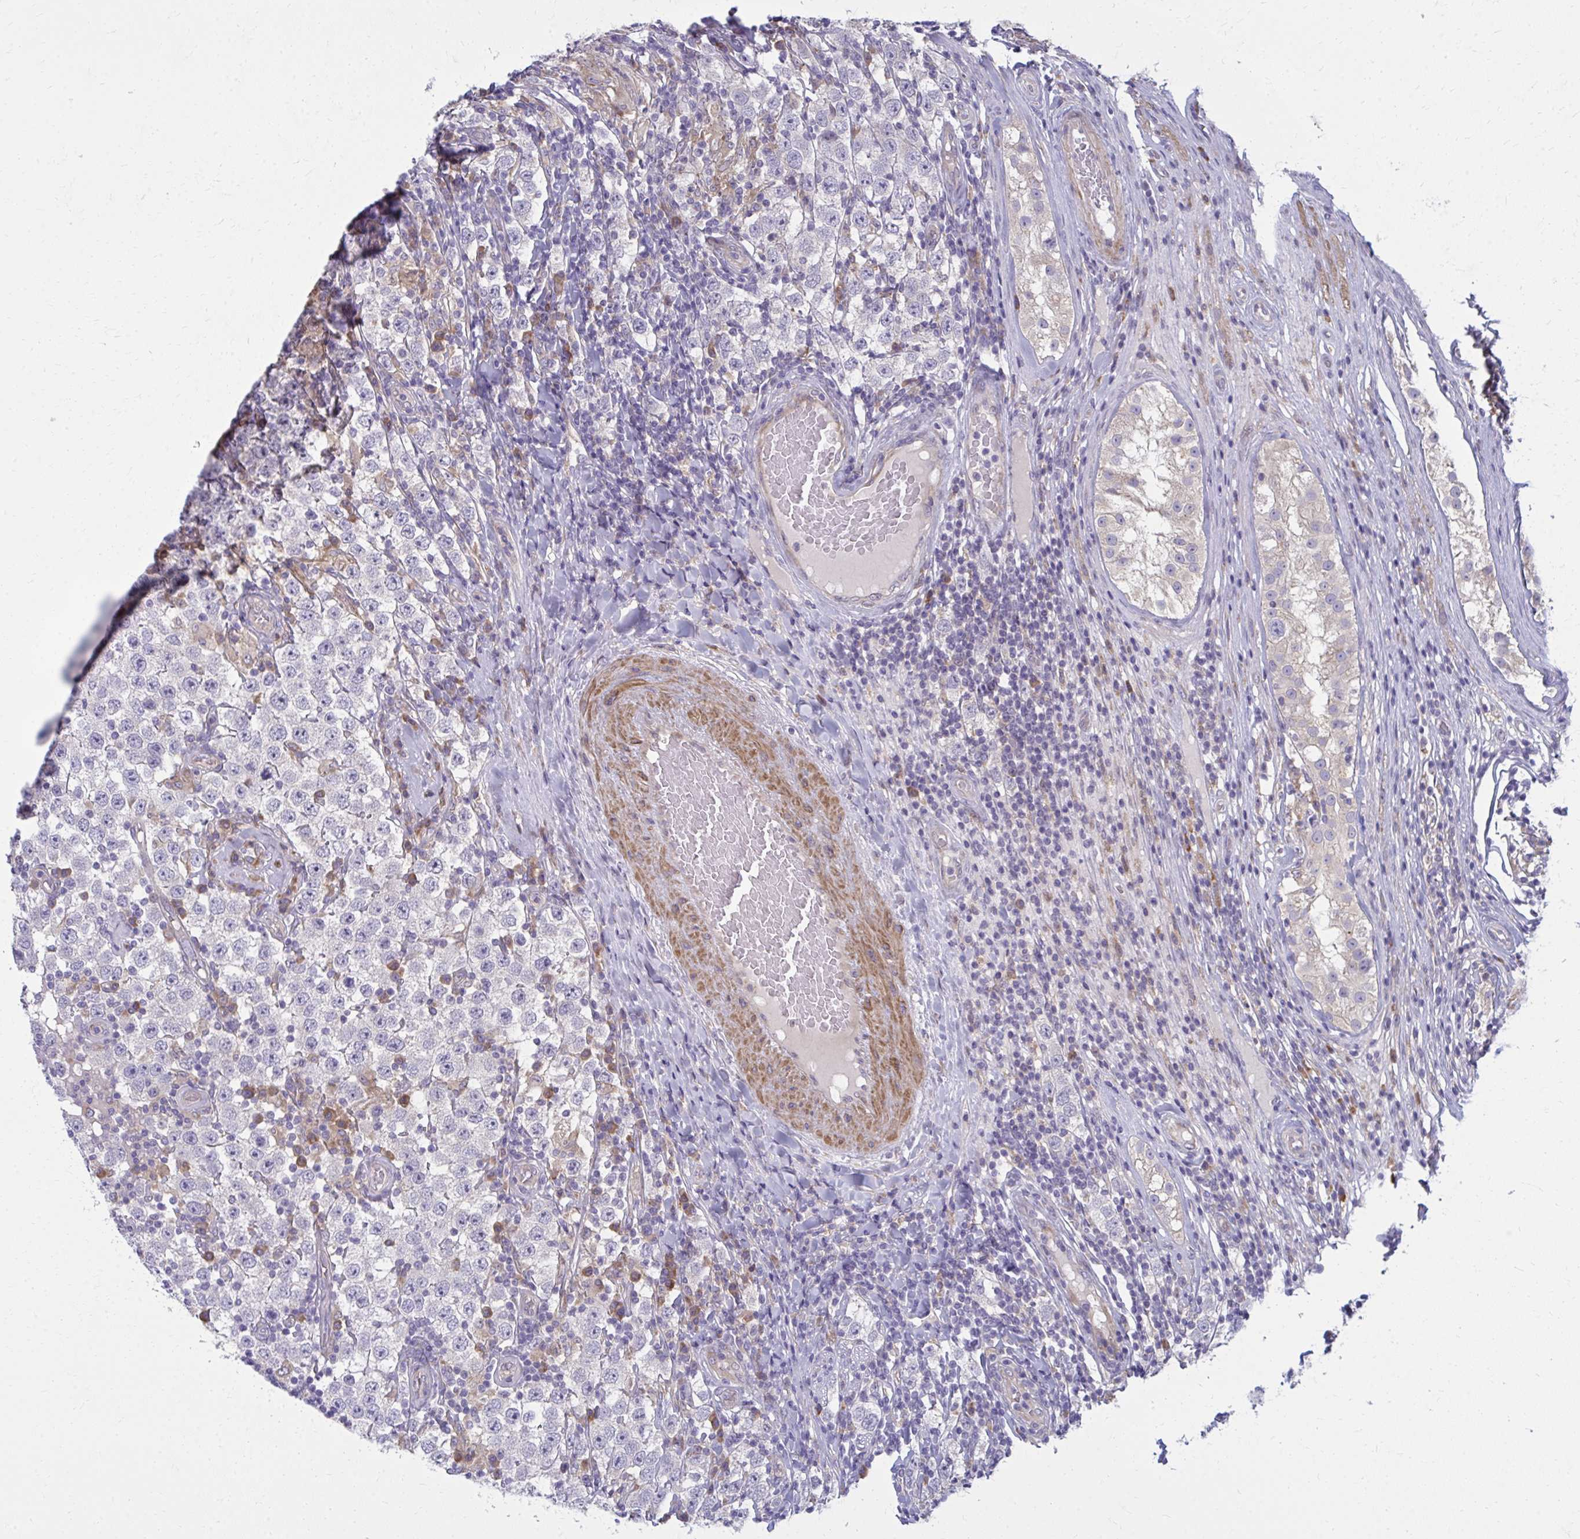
{"staining": {"intensity": "negative", "quantity": "none", "location": "none"}, "tissue": "testis cancer", "cell_type": "Tumor cells", "image_type": "cancer", "snomed": [{"axis": "morphology", "description": "Normal tissue, NOS"}, {"axis": "morphology", "description": "Urothelial carcinoma, High grade"}, {"axis": "morphology", "description": "Seminoma, NOS"}, {"axis": "morphology", "description": "Carcinoma, Embryonal, NOS"}, {"axis": "topography", "description": "Urinary bladder"}, {"axis": "topography", "description": "Testis"}], "caption": "Protein analysis of testis embryonal carcinoma shows no significant positivity in tumor cells.", "gene": "CEMP1", "patient": {"sex": "male", "age": 41}}